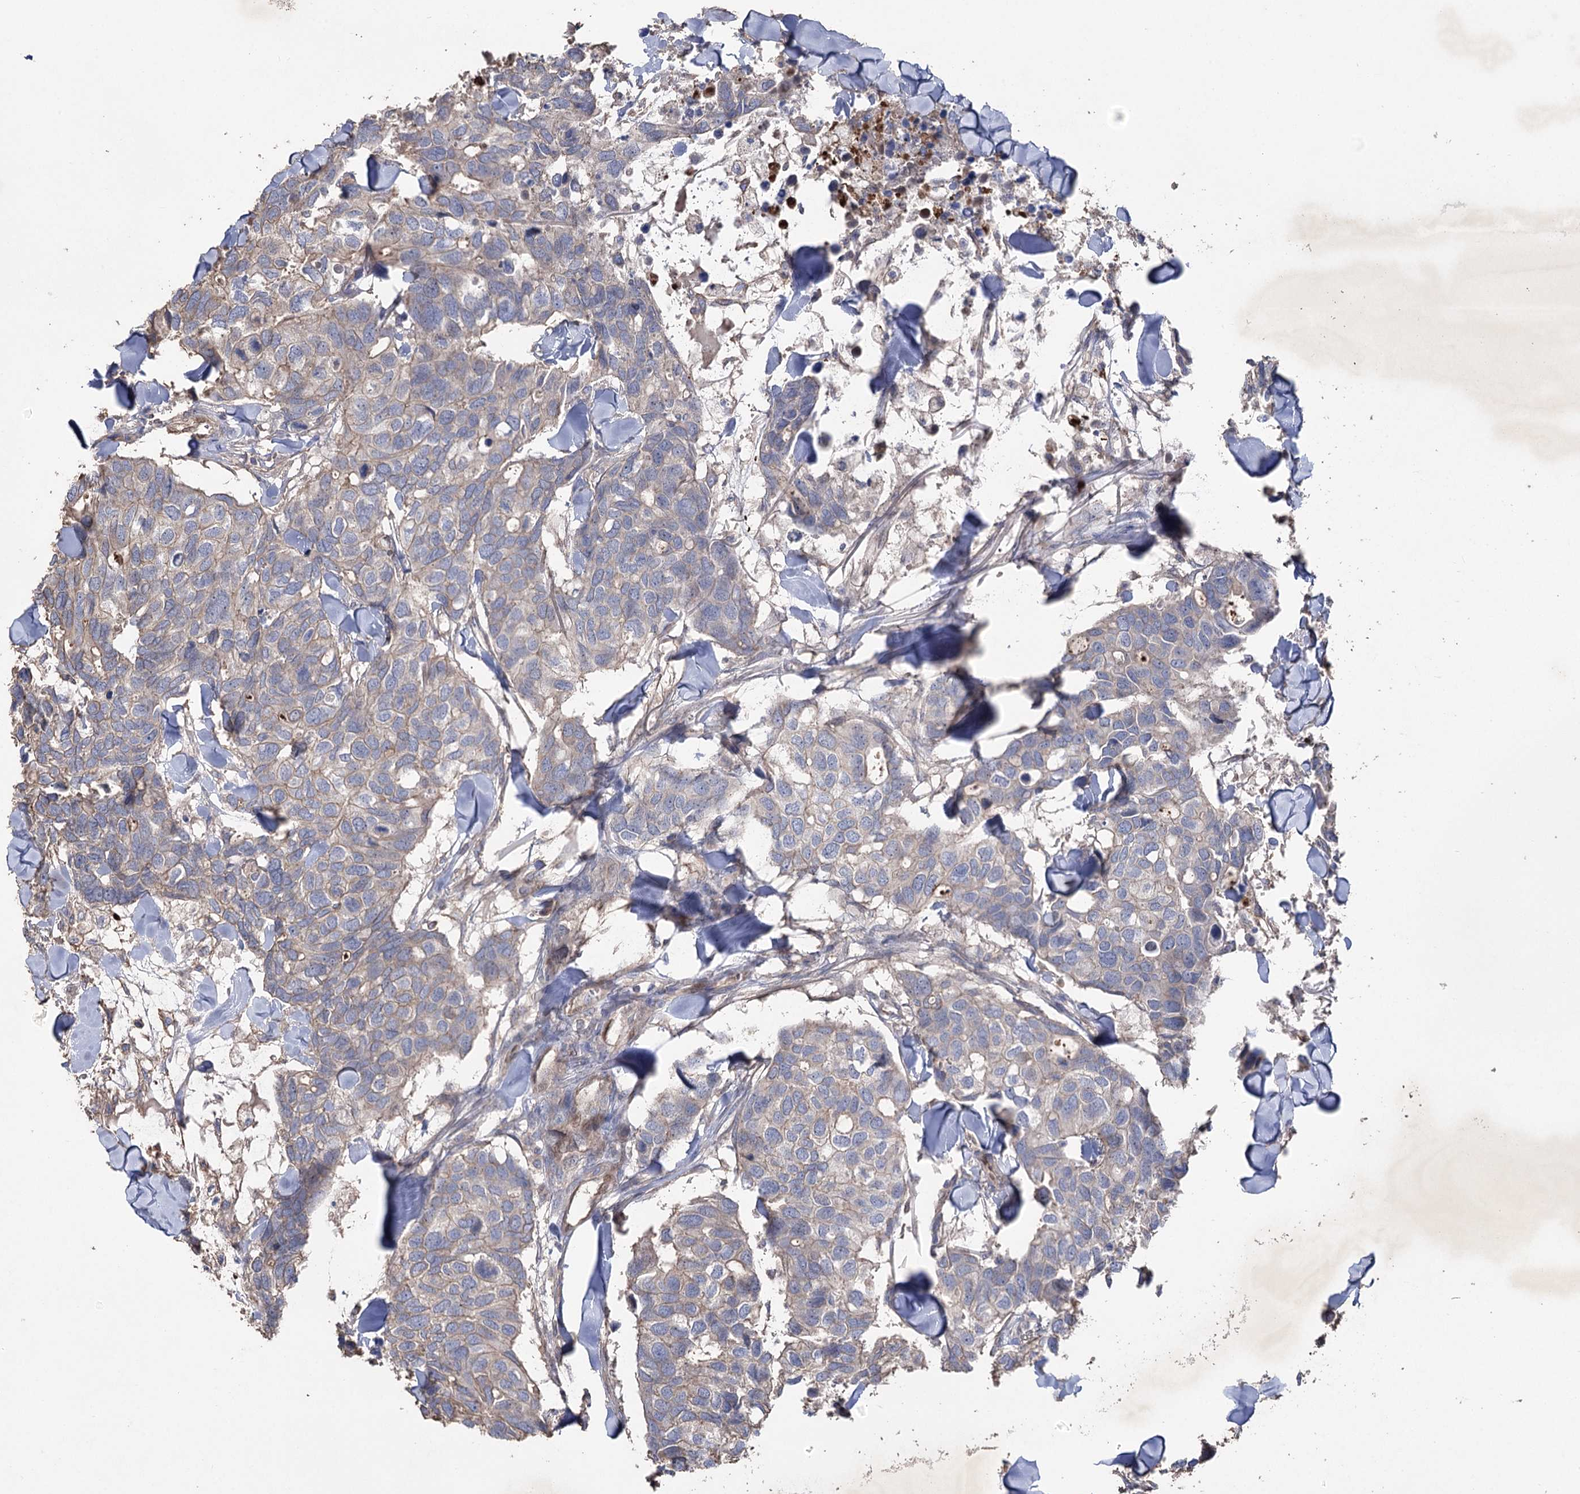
{"staining": {"intensity": "negative", "quantity": "none", "location": "none"}, "tissue": "breast cancer", "cell_type": "Tumor cells", "image_type": "cancer", "snomed": [{"axis": "morphology", "description": "Duct carcinoma"}, {"axis": "topography", "description": "Breast"}], "caption": "Breast infiltrating ductal carcinoma stained for a protein using IHC reveals no expression tumor cells.", "gene": "FAM13B", "patient": {"sex": "female", "age": 83}}